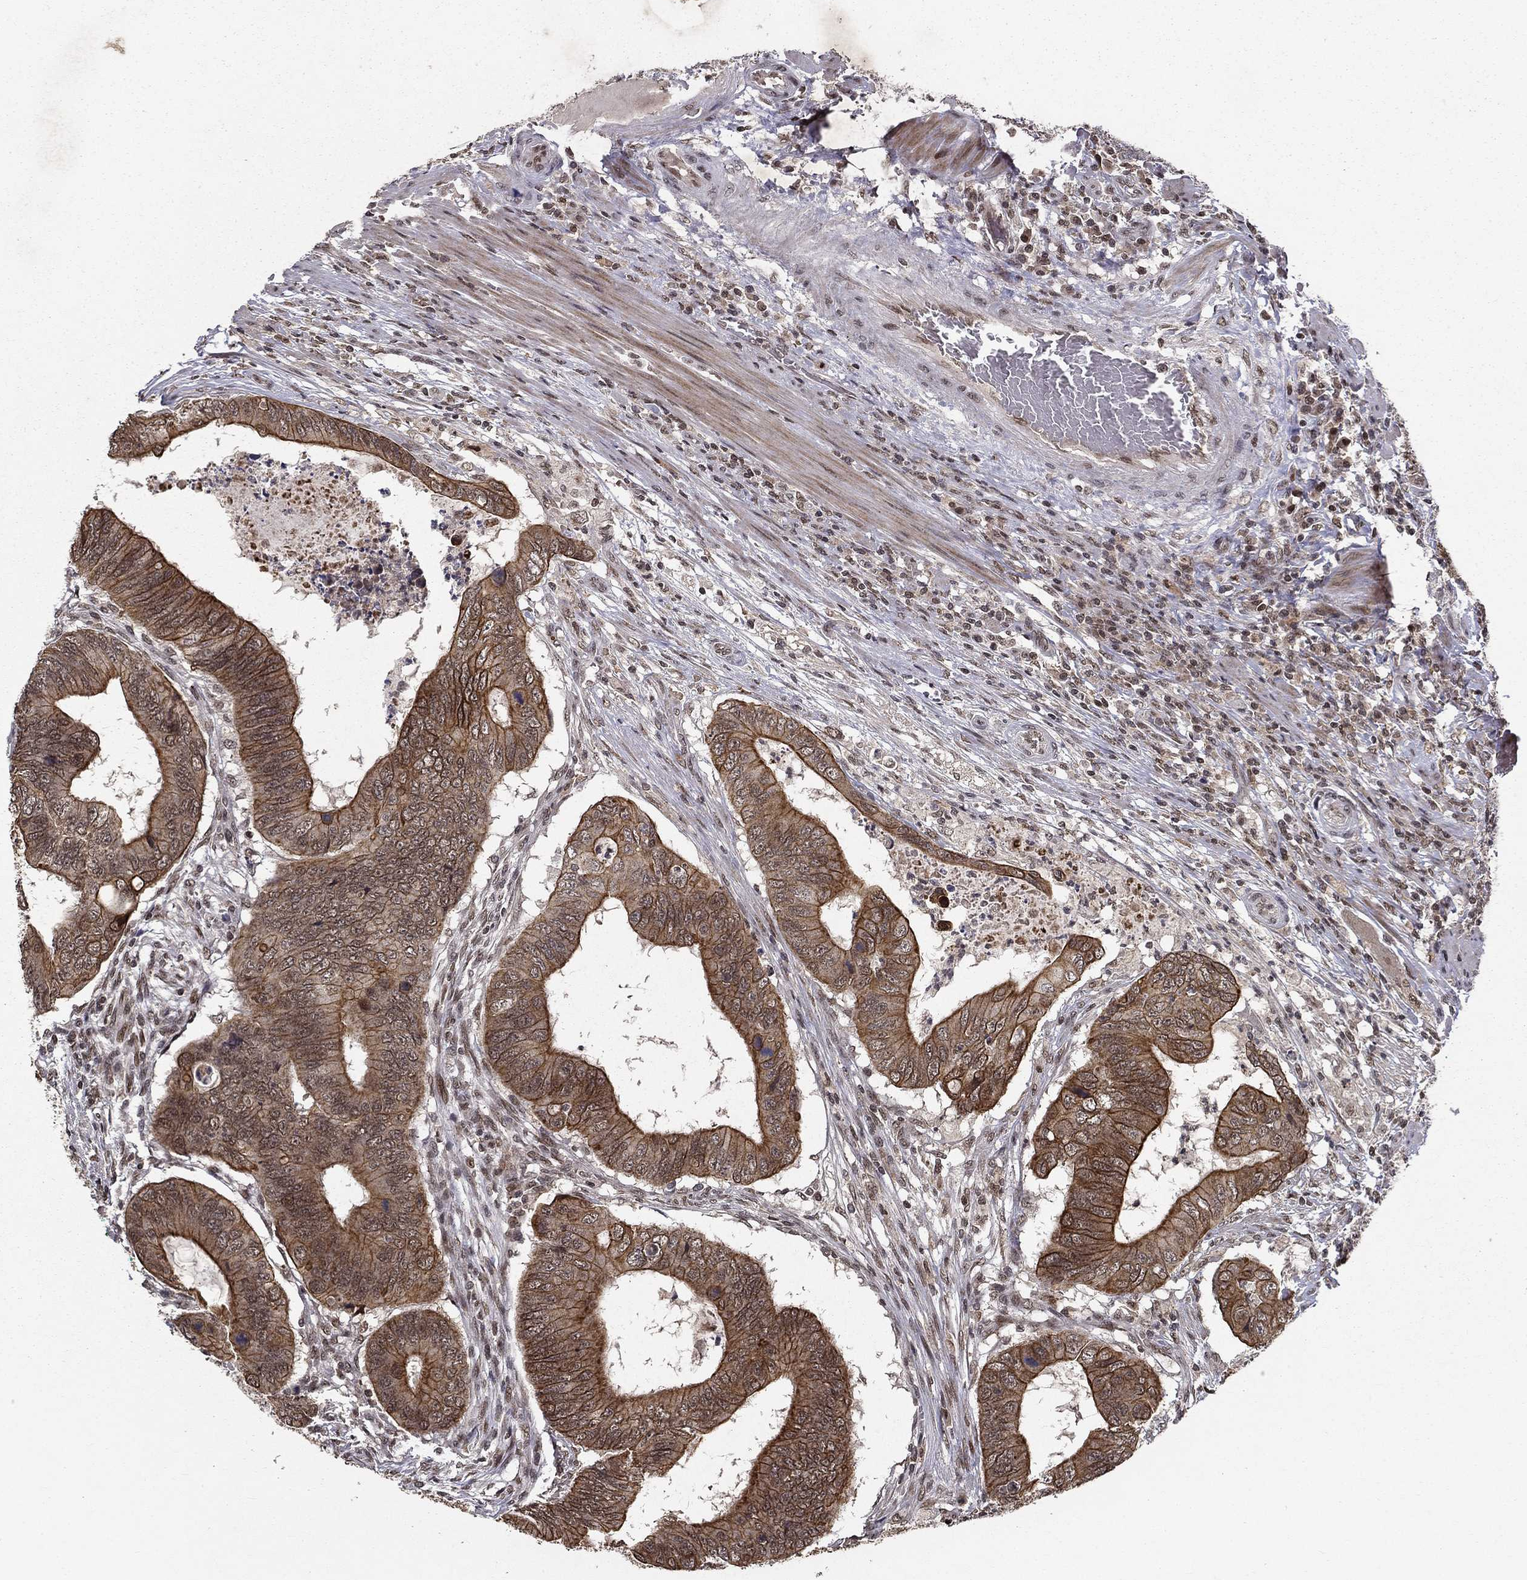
{"staining": {"intensity": "strong", "quantity": ">75%", "location": "cytoplasmic/membranous"}, "tissue": "colorectal cancer", "cell_type": "Tumor cells", "image_type": "cancer", "snomed": [{"axis": "morphology", "description": "Adenocarcinoma, NOS"}, {"axis": "topography", "description": "Colon"}], "caption": "Adenocarcinoma (colorectal) tissue displays strong cytoplasmic/membranous positivity in approximately >75% of tumor cells, visualized by immunohistochemistry. Nuclei are stained in blue.", "gene": "CDCA7L", "patient": {"sex": "male", "age": 53}}